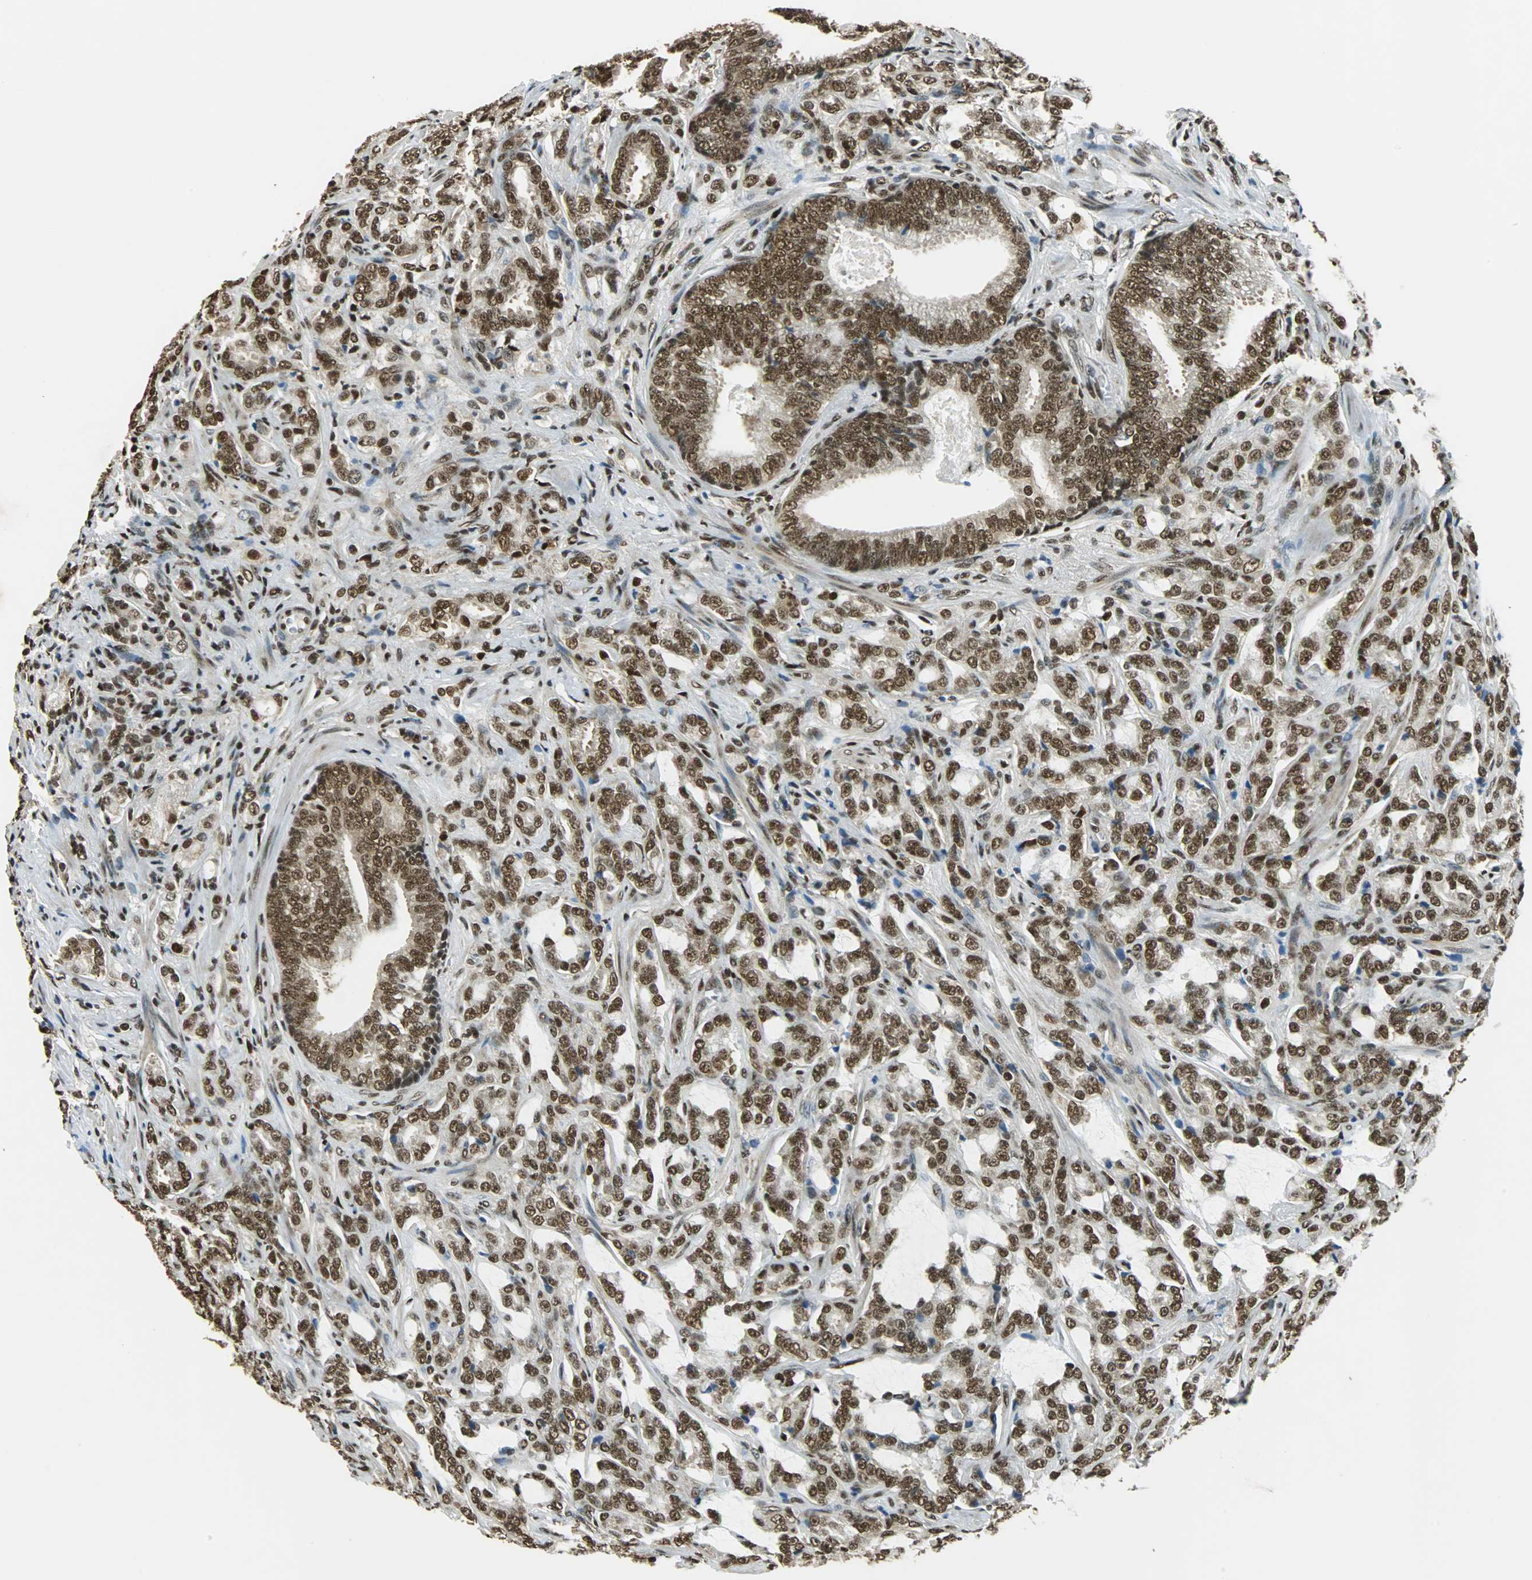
{"staining": {"intensity": "moderate", "quantity": ">75%", "location": "cytoplasmic/membranous,nuclear"}, "tissue": "prostate cancer", "cell_type": "Tumor cells", "image_type": "cancer", "snomed": [{"axis": "morphology", "description": "Adenocarcinoma, Low grade"}, {"axis": "topography", "description": "Prostate"}], "caption": "Protein staining demonstrates moderate cytoplasmic/membranous and nuclear expression in approximately >75% of tumor cells in prostate cancer (adenocarcinoma (low-grade)).", "gene": "RBM14", "patient": {"sex": "male", "age": 58}}